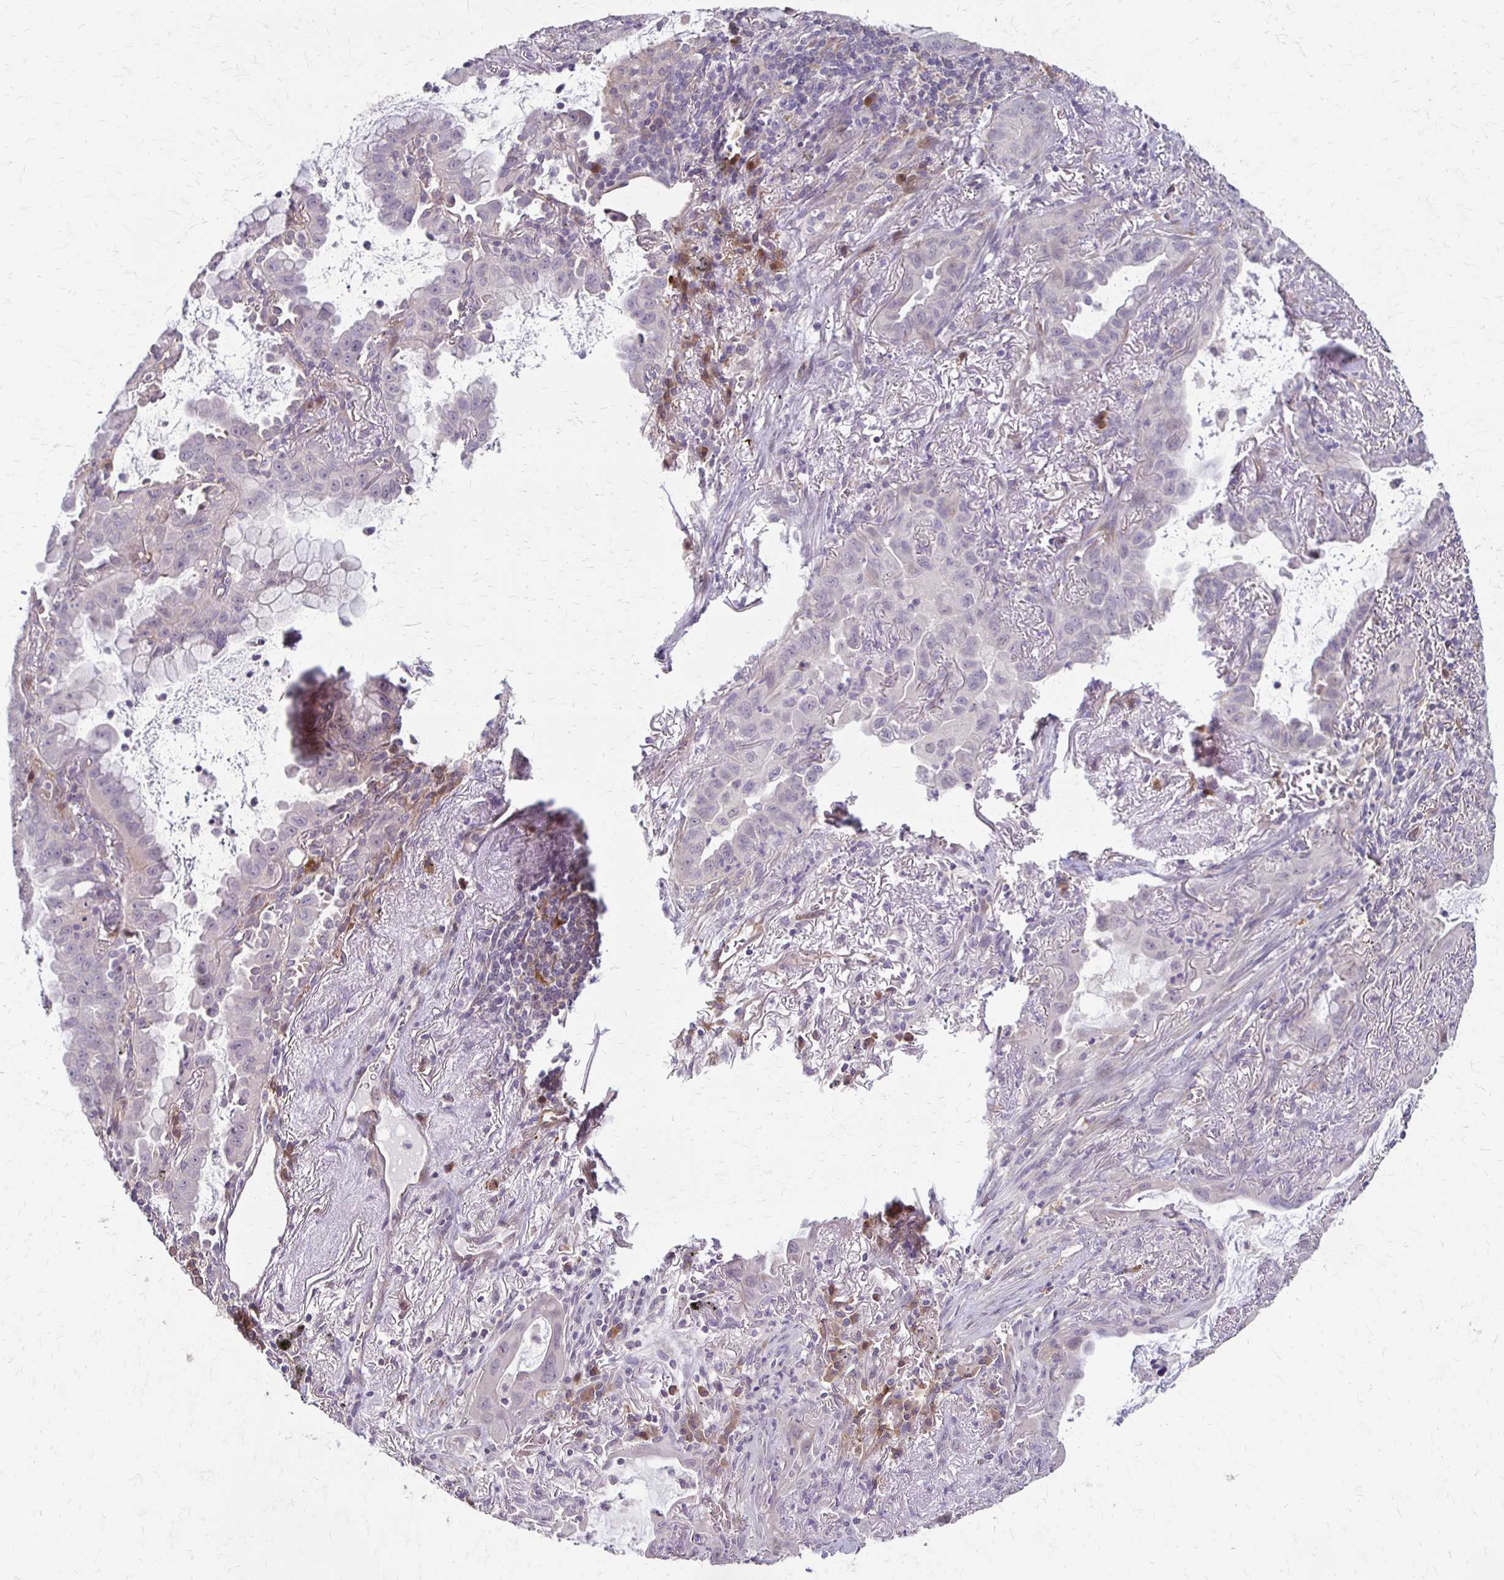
{"staining": {"intensity": "negative", "quantity": "none", "location": "none"}, "tissue": "lung cancer", "cell_type": "Tumor cells", "image_type": "cancer", "snomed": [{"axis": "morphology", "description": "Adenocarcinoma, NOS"}, {"axis": "topography", "description": "Lung"}], "caption": "Tumor cells show no significant protein positivity in lung adenocarcinoma.", "gene": "CFL2", "patient": {"sex": "male", "age": 65}}